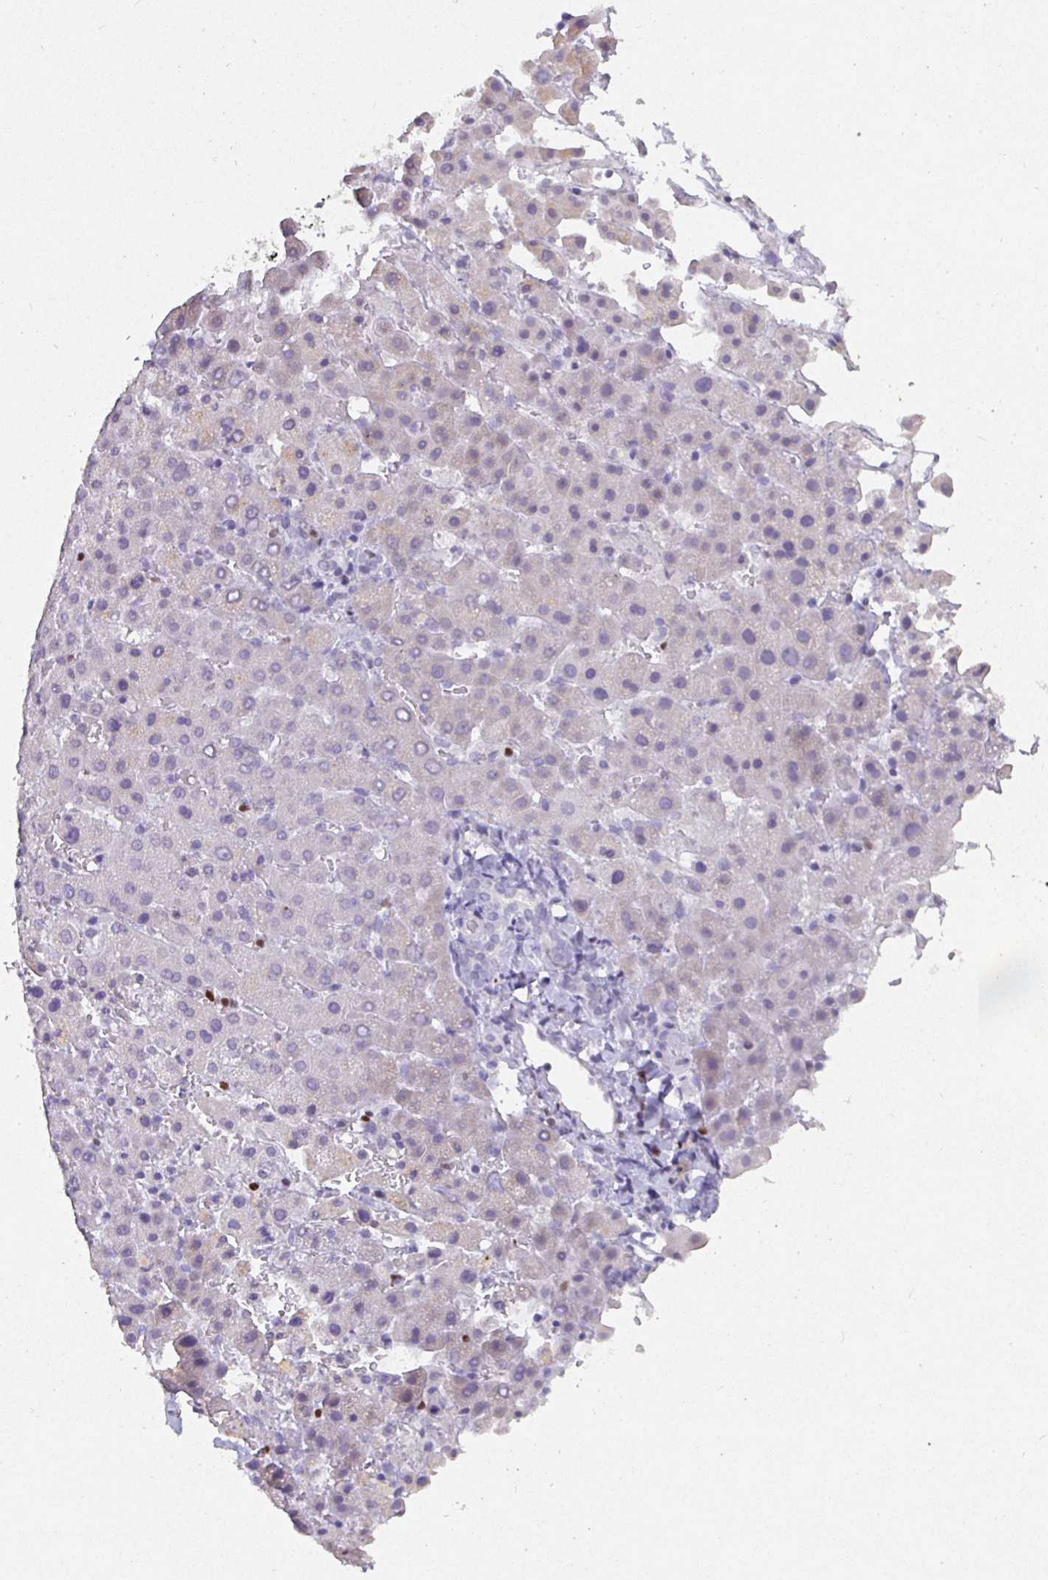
{"staining": {"intensity": "negative", "quantity": "none", "location": "none"}, "tissue": "liver cancer", "cell_type": "Tumor cells", "image_type": "cancer", "snomed": [{"axis": "morphology", "description": "Carcinoma, Hepatocellular, NOS"}, {"axis": "topography", "description": "Liver"}], "caption": "DAB (3,3'-diaminobenzidine) immunohistochemical staining of liver cancer reveals no significant expression in tumor cells.", "gene": "SATB1", "patient": {"sex": "female", "age": 58}}